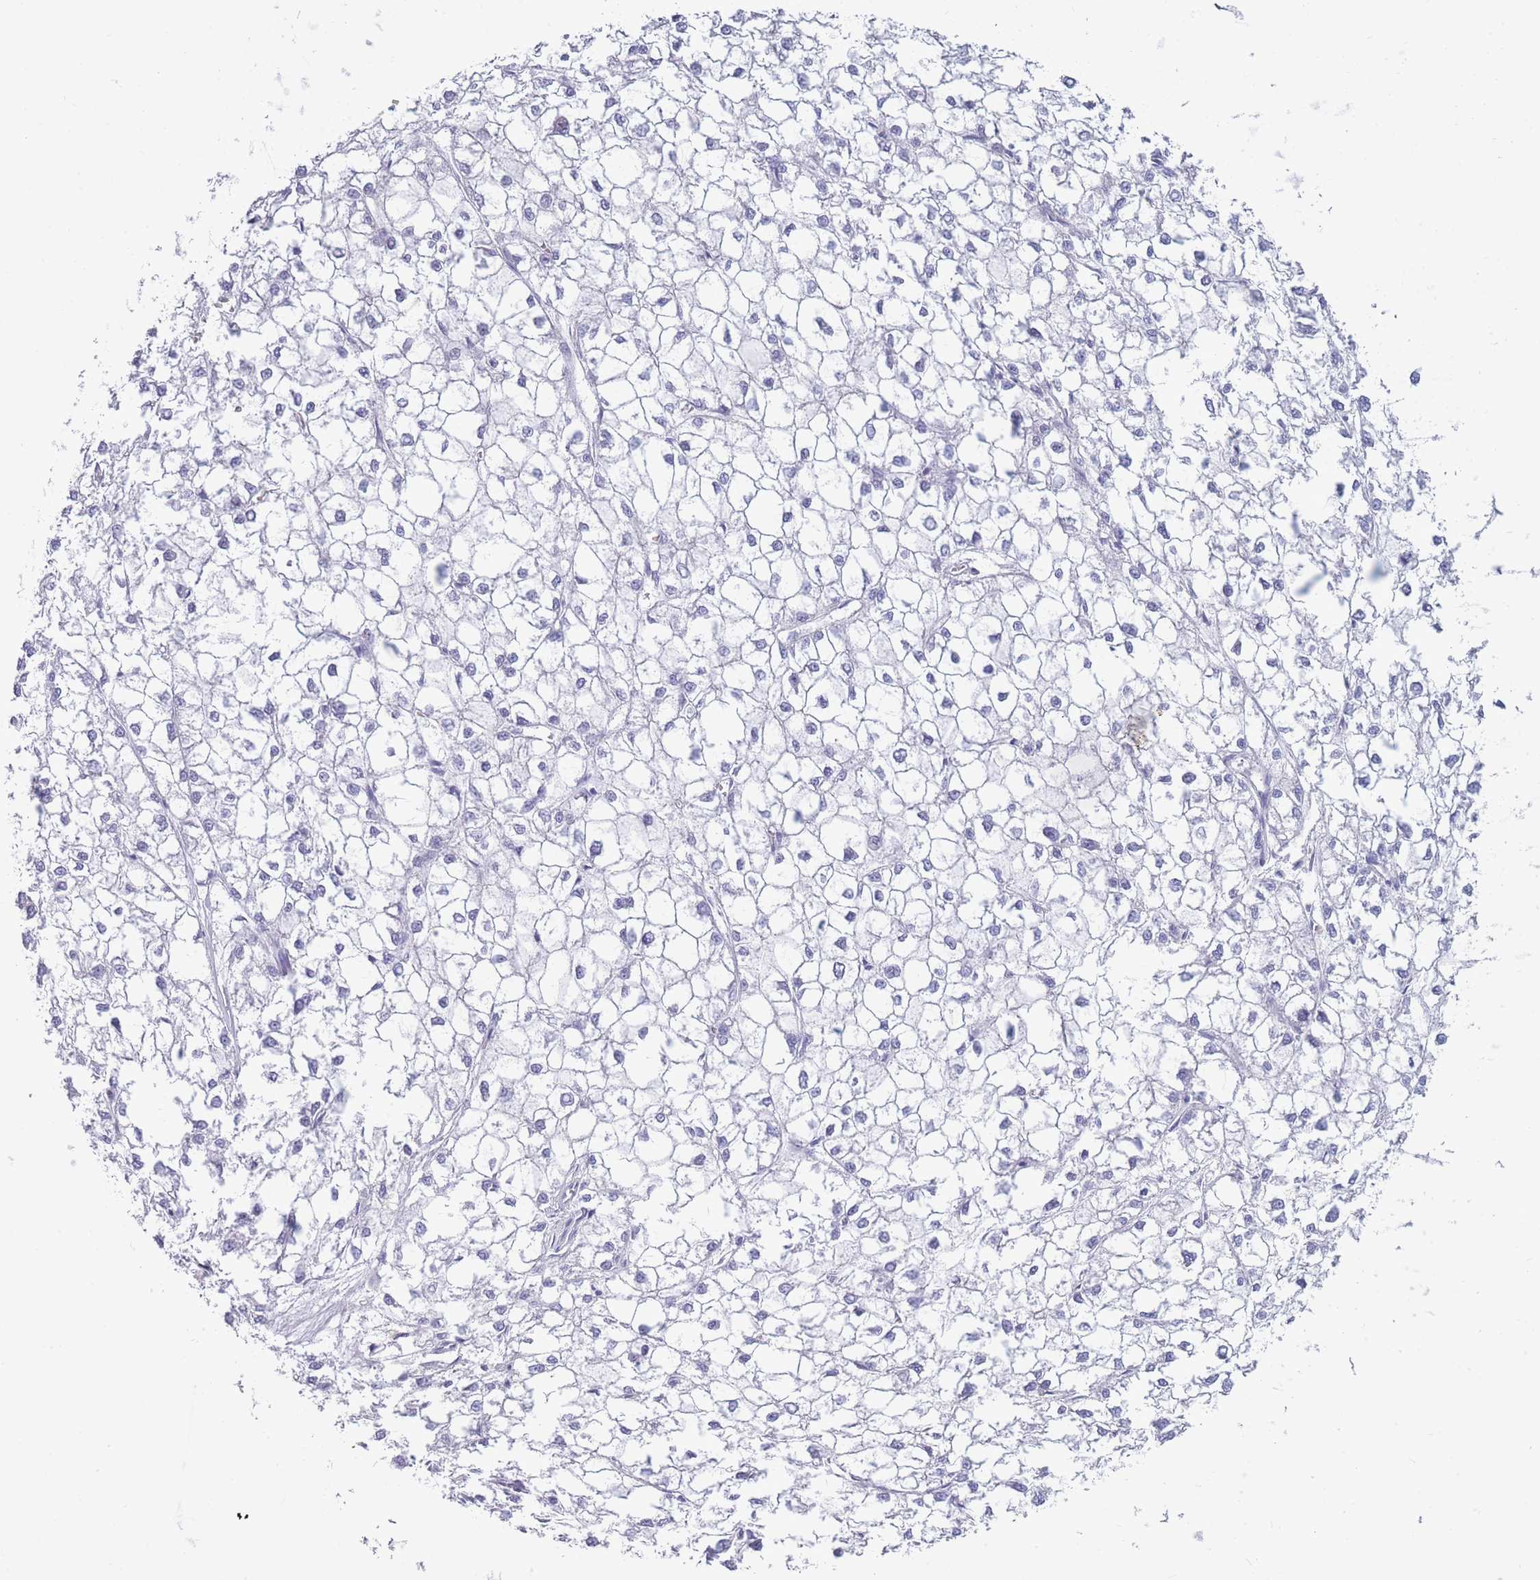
{"staining": {"intensity": "negative", "quantity": "none", "location": "none"}, "tissue": "liver cancer", "cell_type": "Tumor cells", "image_type": "cancer", "snomed": [{"axis": "morphology", "description": "Carcinoma, Hepatocellular, NOS"}, {"axis": "topography", "description": "Liver"}], "caption": "Immunohistochemistry photomicrograph of hepatocellular carcinoma (liver) stained for a protein (brown), which exhibits no positivity in tumor cells.", "gene": "TNFSF11", "patient": {"sex": "female", "age": 43}}